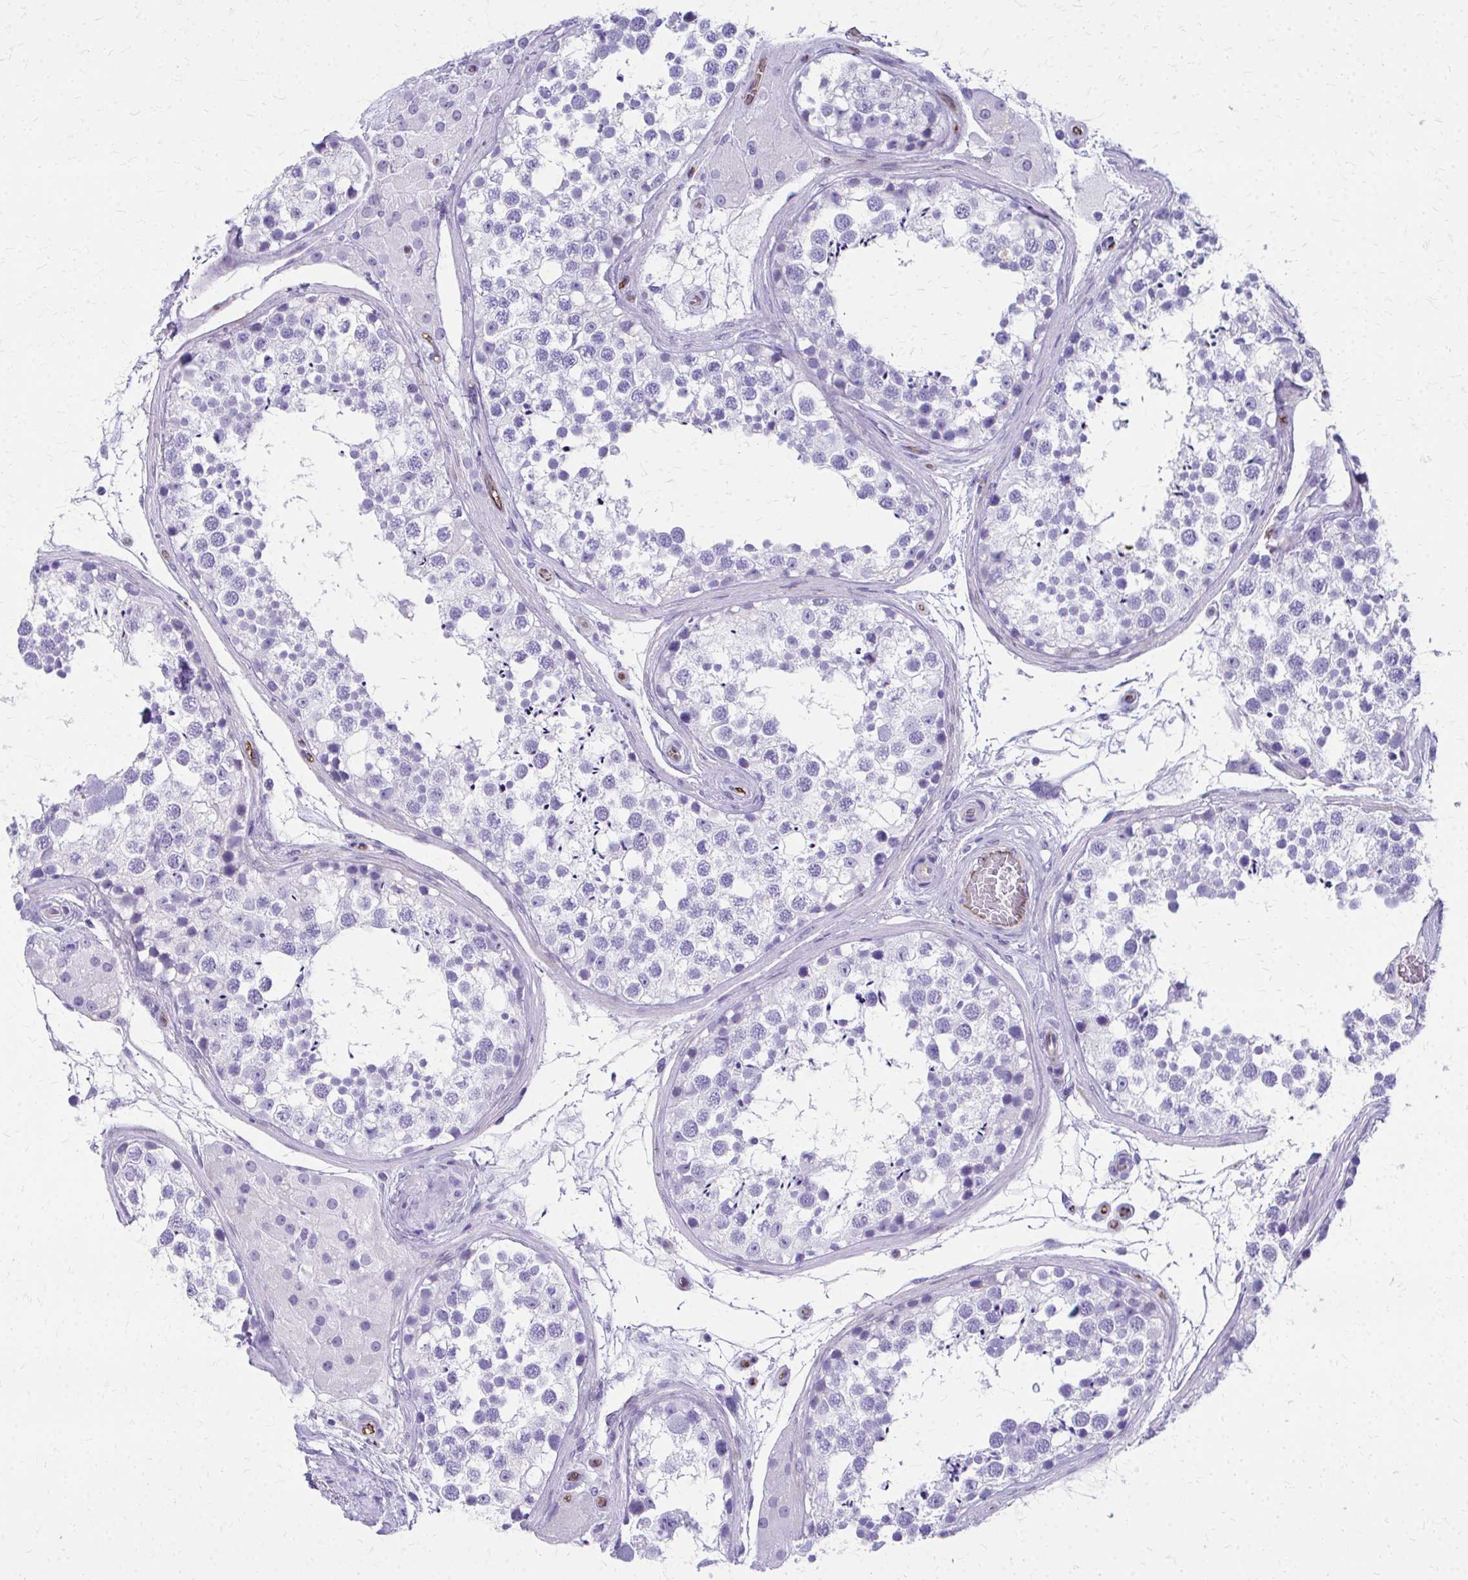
{"staining": {"intensity": "negative", "quantity": "none", "location": "none"}, "tissue": "testis", "cell_type": "Cells in seminiferous ducts", "image_type": "normal", "snomed": [{"axis": "morphology", "description": "Normal tissue, NOS"}, {"axis": "morphology", "description": "Seminoma, NOS"}, {"axis": "topography", "description": "Testis"}], "caption": "High power microscopy histopathology image of an IHC image of normal testis, revealing no significant positivity in cells in seminiferous ducts. Brightfield microscopy of IHC stained with DAB (3,3'-diaminobenzidine) (brown) and hematoxylin (blue), captured at high magnification.", "gene": "TPSG1", "patient": {"sex": "male", "age": 65}}